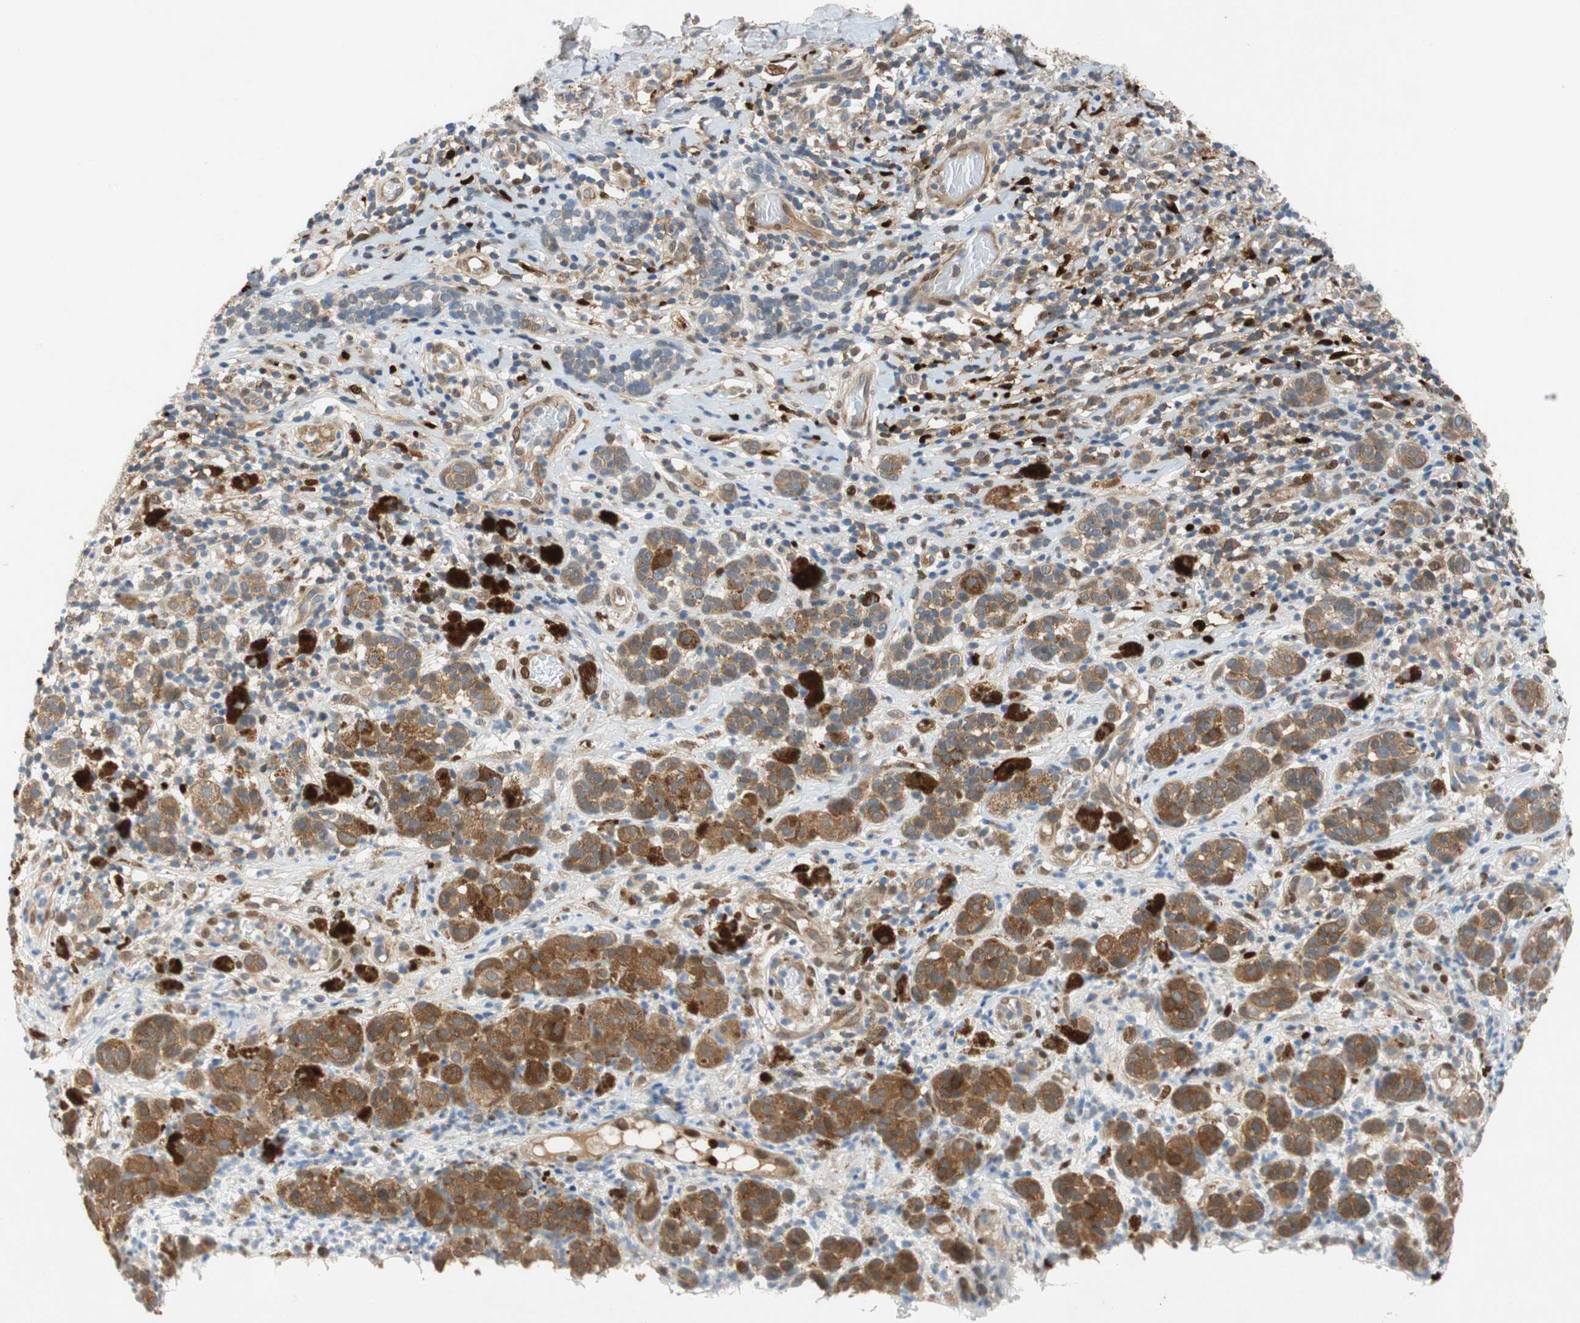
{"staining": {"intensity": "moderate", "quantity": ">75%", "location": "cytoplasmic/membranous"}, "tissue": "melanoma", "cell_type": "Tumor cells", "image_type": "cancer", "snomed": [{"axis": "morphology", "description": "Malignant melanoma, NOS"}, {"axis": "topography", "description": "Skin"}], "caption": "Tumor cells demonstrate moderate cytoplasmic/membranous expression in about >75% of cells in malignant melanoma.", "gene": "RELB", "patient": {"sex": "male", "age": 64}}